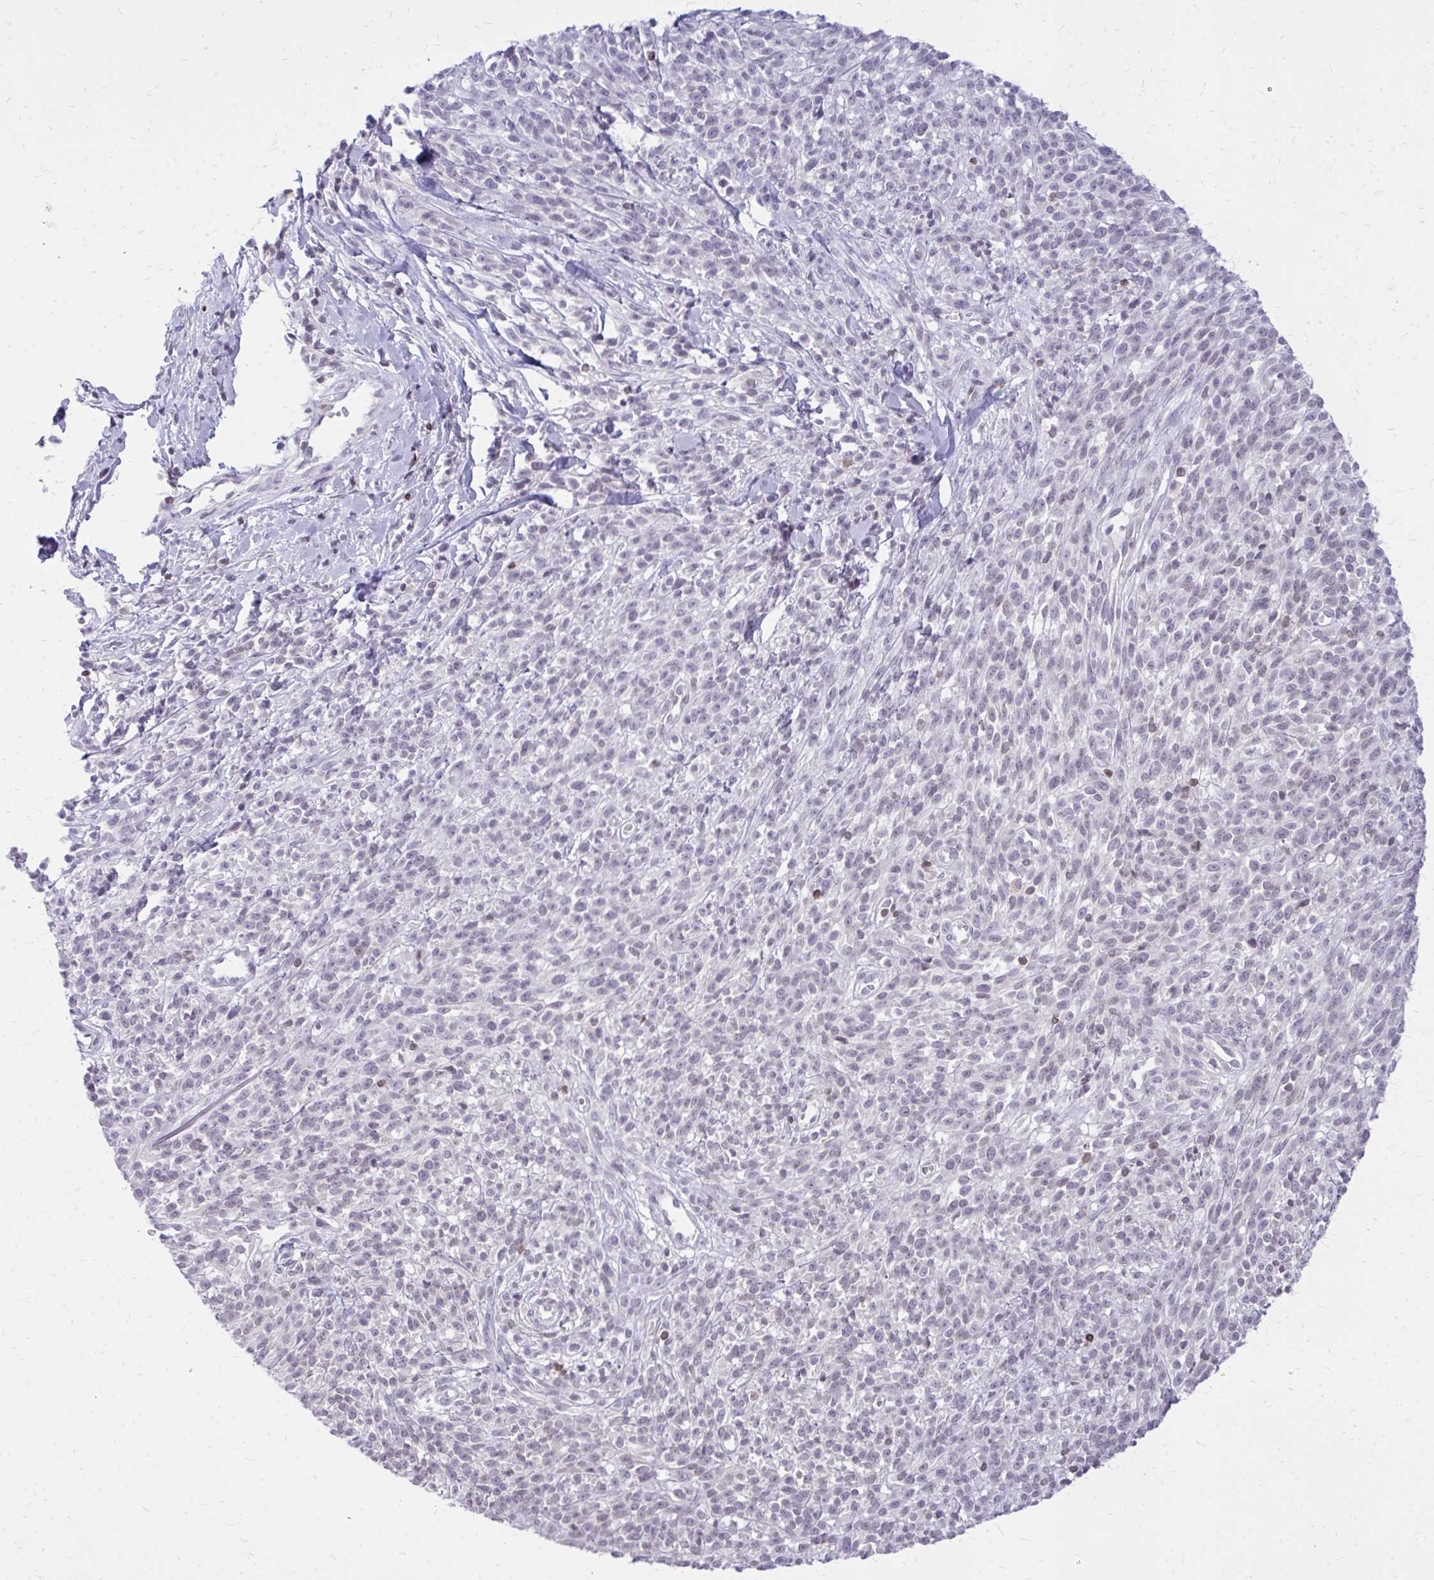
{"staining": {"intensity": "negative", "quantity": "none", "location": "none"}, "tissue": "melanoma", "cell_type": "Tumor cells", "image_type": "cancer", "snomed": [{"axis": "morphology", "description": "Malignant melanoma, NOS"}, {"axis": "topography", "description": "Skin"}, {"axis": "topography", "description": "Skin of trunk"}], "caption": "IHC image of malignant melanoma stained for a protein (brown), which shows no expression in tumor cells. (DAB IHC with hematoxylin counter stain).", "gene": "RPS6KA2", "patient": {"sex": "male", "age": 74}}